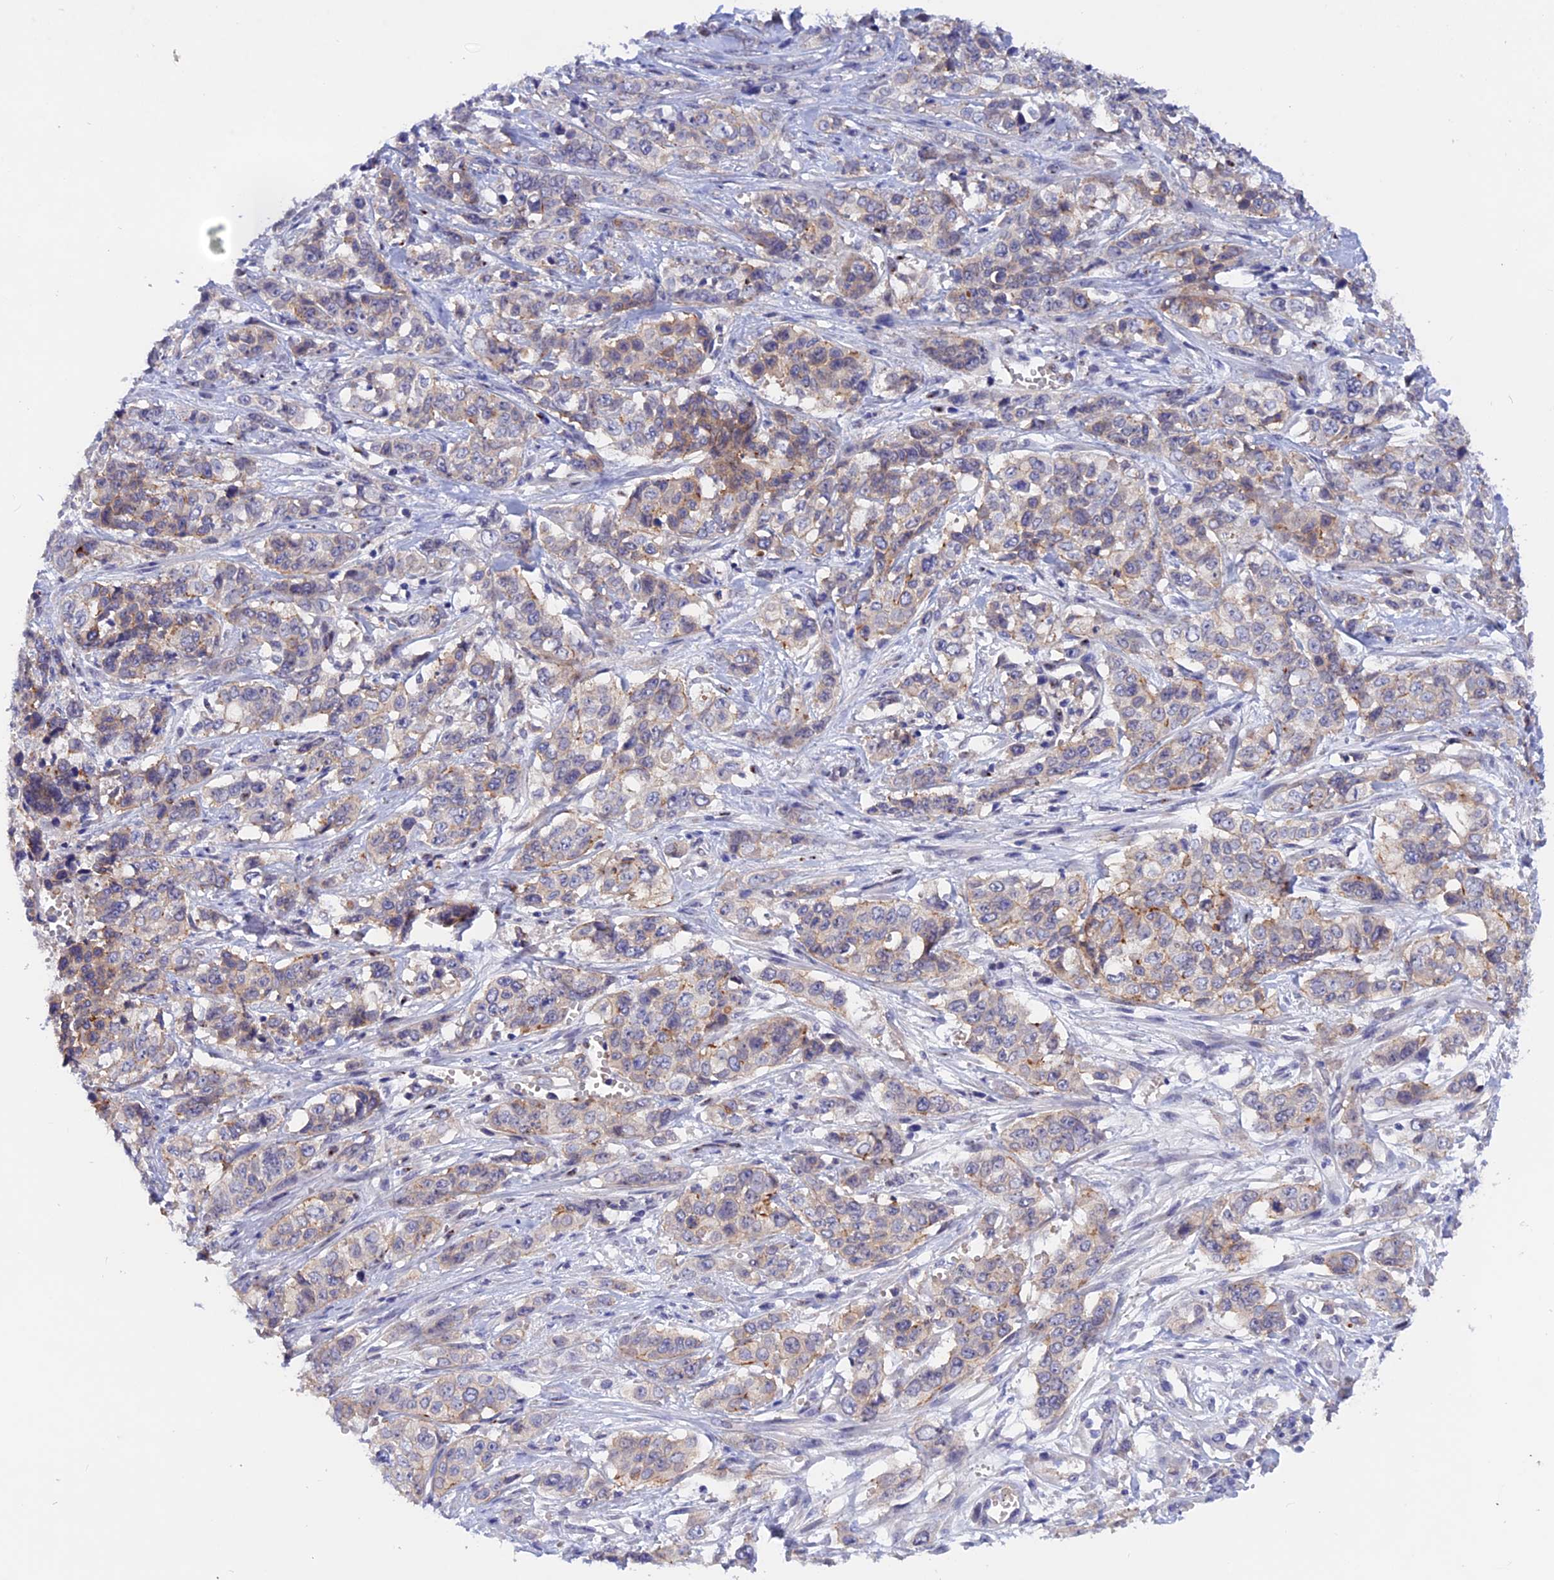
{"staining": {"intensity": "weak", "quantity": "<25%", "location": "cytoplasmic/membranous"}, "tissue": "stomach cancer", "cell_type": "Tumor cells", "image_type": "cancer", "snomed": [{"axis": "morphology", "description": "Adenocarcinoma, NOS"}, {"axis": "topography", "description": "Stomach, upper"}], "caption": "IHC of stomach cancer (adenocarcinoma) shows no expression in tumor cells. Brightfield microscopy of immunohistochemistry (IHC) stained with DAB (3,3'-diaminobenzidine) (brown) and hematoxylin (blue), captured at high magnification.", "gene": "GK5", "patient": {"sex": "male", "age": 62}}